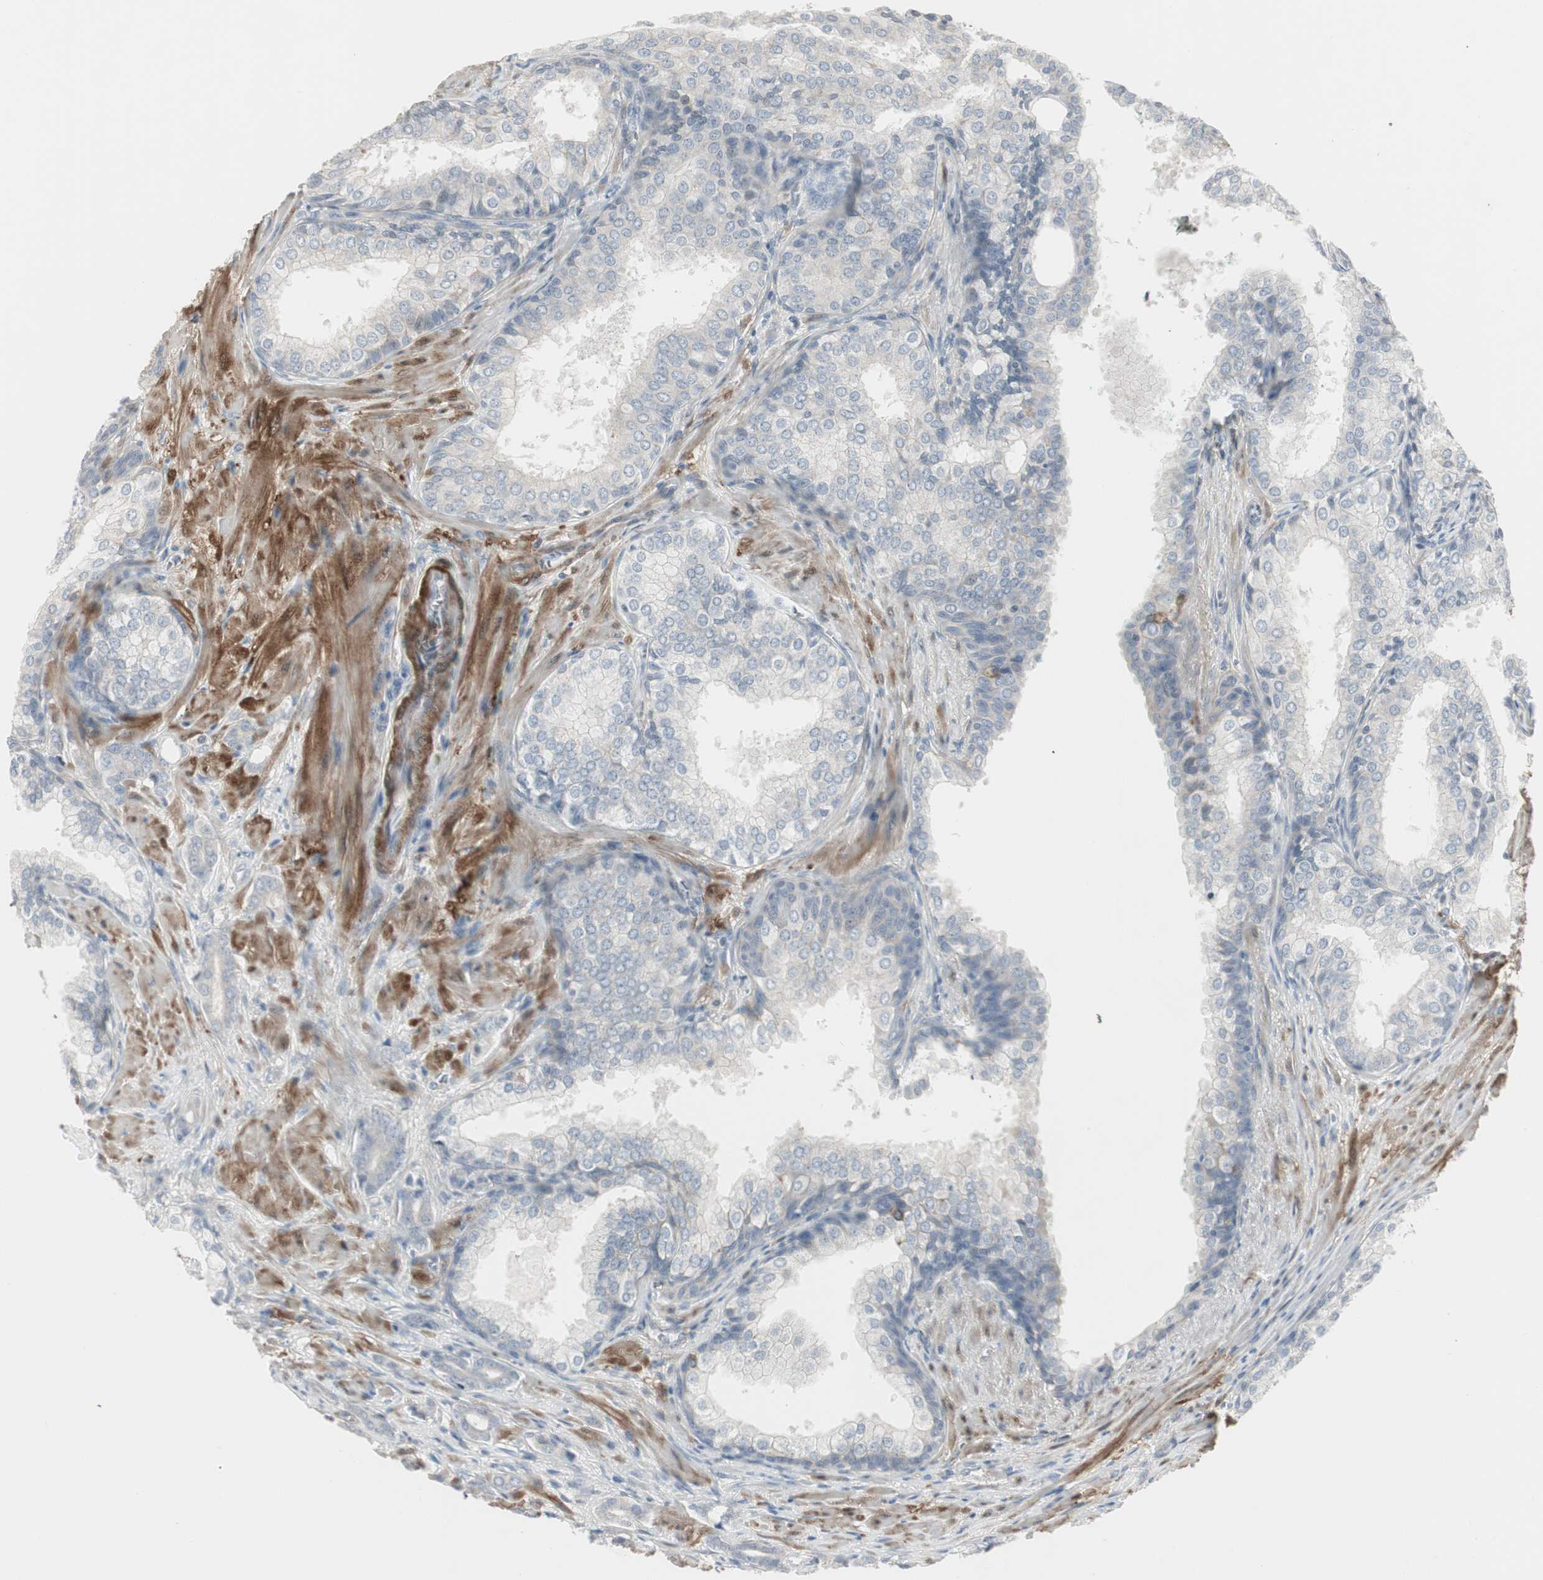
{"staining": {"intensity": "negative", "quantity": "none", "location": "none"}, "tissue": "prostate cancer", "cell_type": "Tumor cells", "image_type": "cancer", "snomed": [{"axis": "morphology", "description": "Adenocarcinoma, High grade"}, {"axis": "topography", "description": "Prostate"}], "caption": "This histopathology image is of prostate cancer (adenocarcinoma (high-grade)) stained with immunohistochemistry (IHC) to label a protein in brown with the nuclei are counter-stained blue. There is no expression in tumor cells.", "gene": "DMPK", "patient": {"sex": "male", "age": 64}}